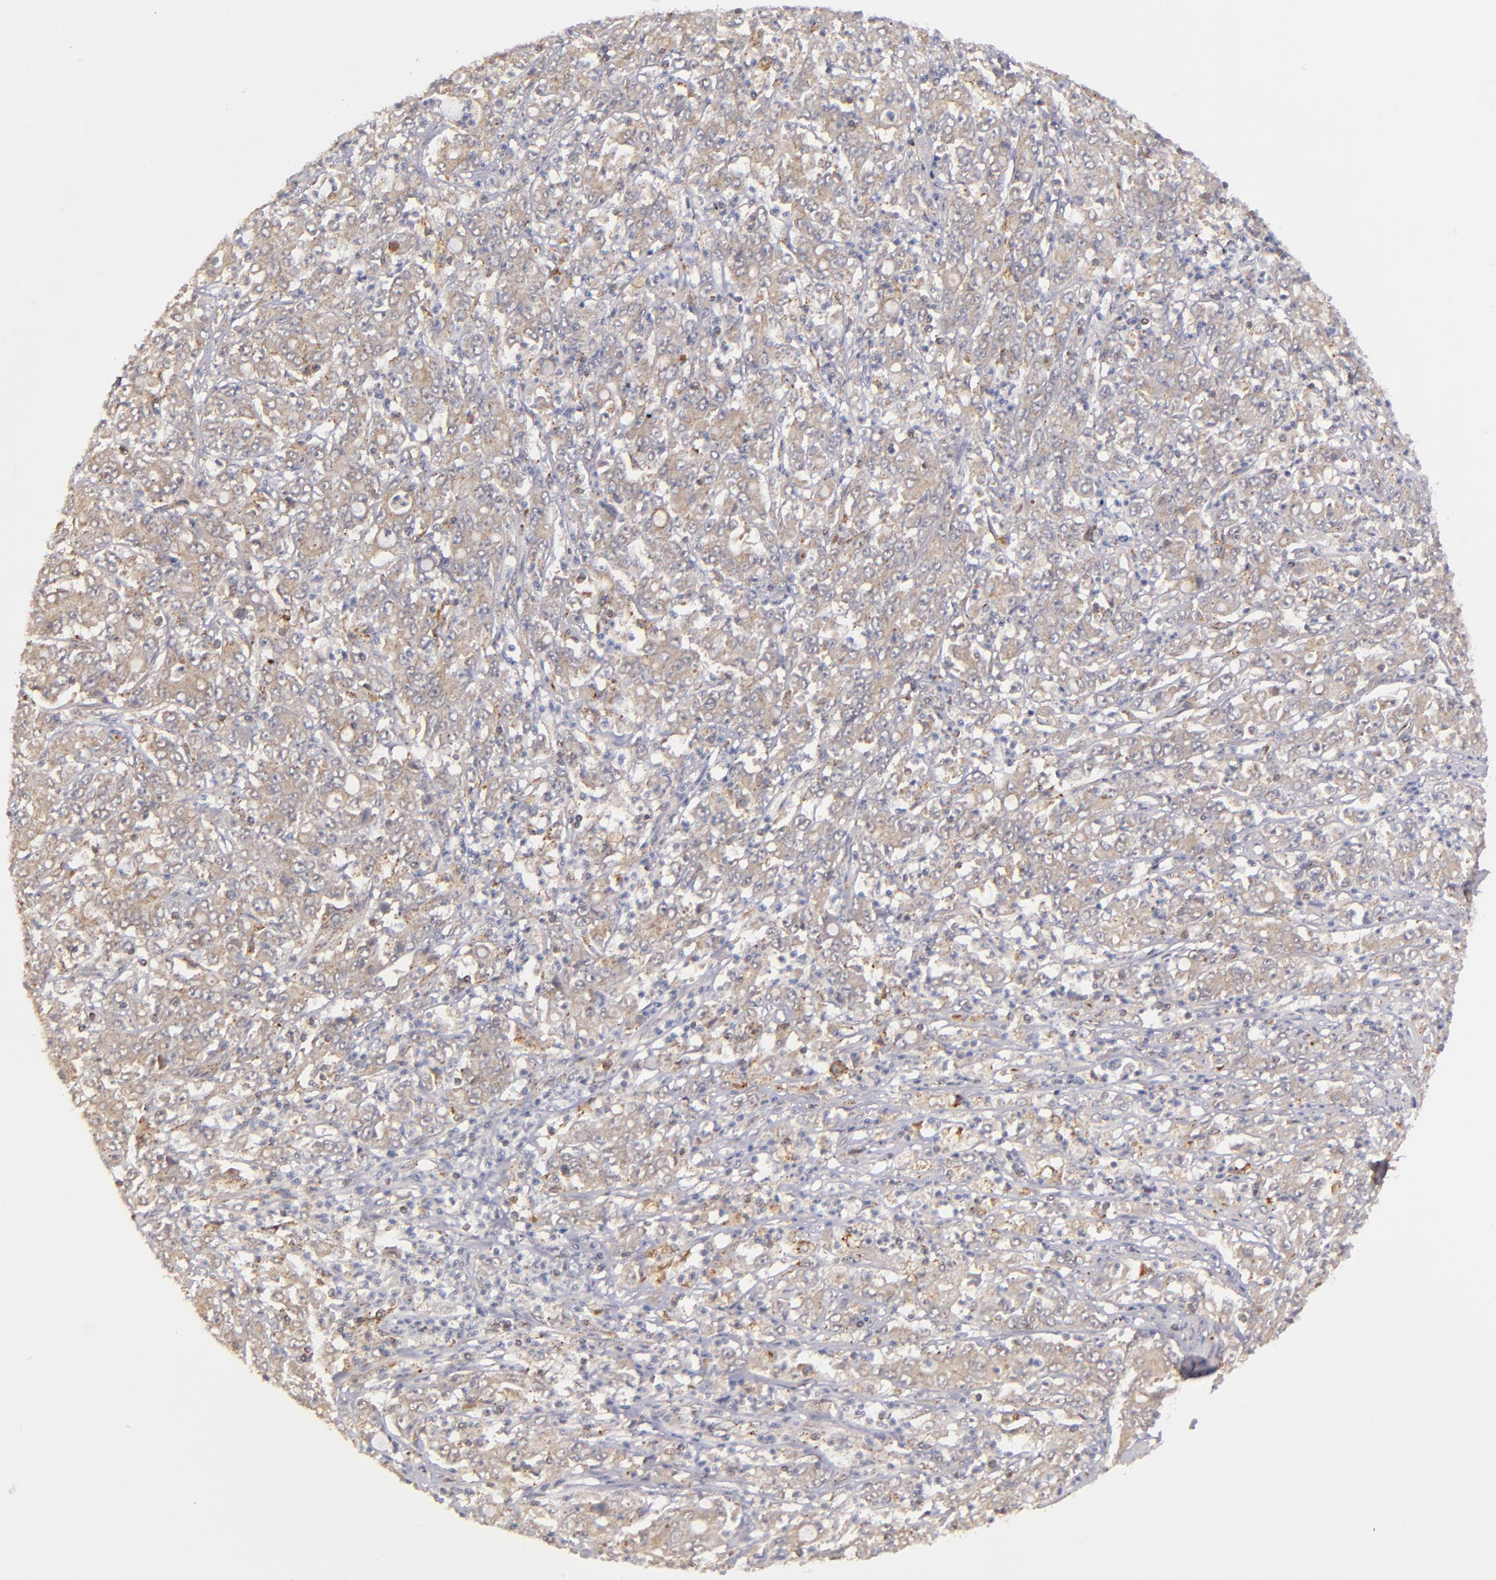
{"staining": {"intensity": "moderate", "quantity": "25%-75%", "location": "cytoplasmic/membranous"}, "tissue": "stomach cancer", "cell_type": "Tumor cells", "image_type": "cancer", "snomed": [{"axis": "morphology", "description": "Adenocarcinoma, NOS"}, {"axis": "topography", "description": "Stomach, lower"}], "caption": "Immunohistochemistry (IHC) histopathology image of stomach adenocarcinoma stained for a protein (brown), which demonstrates medium levels of moderate cytoplasmic/membranous expression in about 25%-75% of tumor cells.", "gene": "ZFYVE1", "patient": {"sex": "female", "age": 71}}